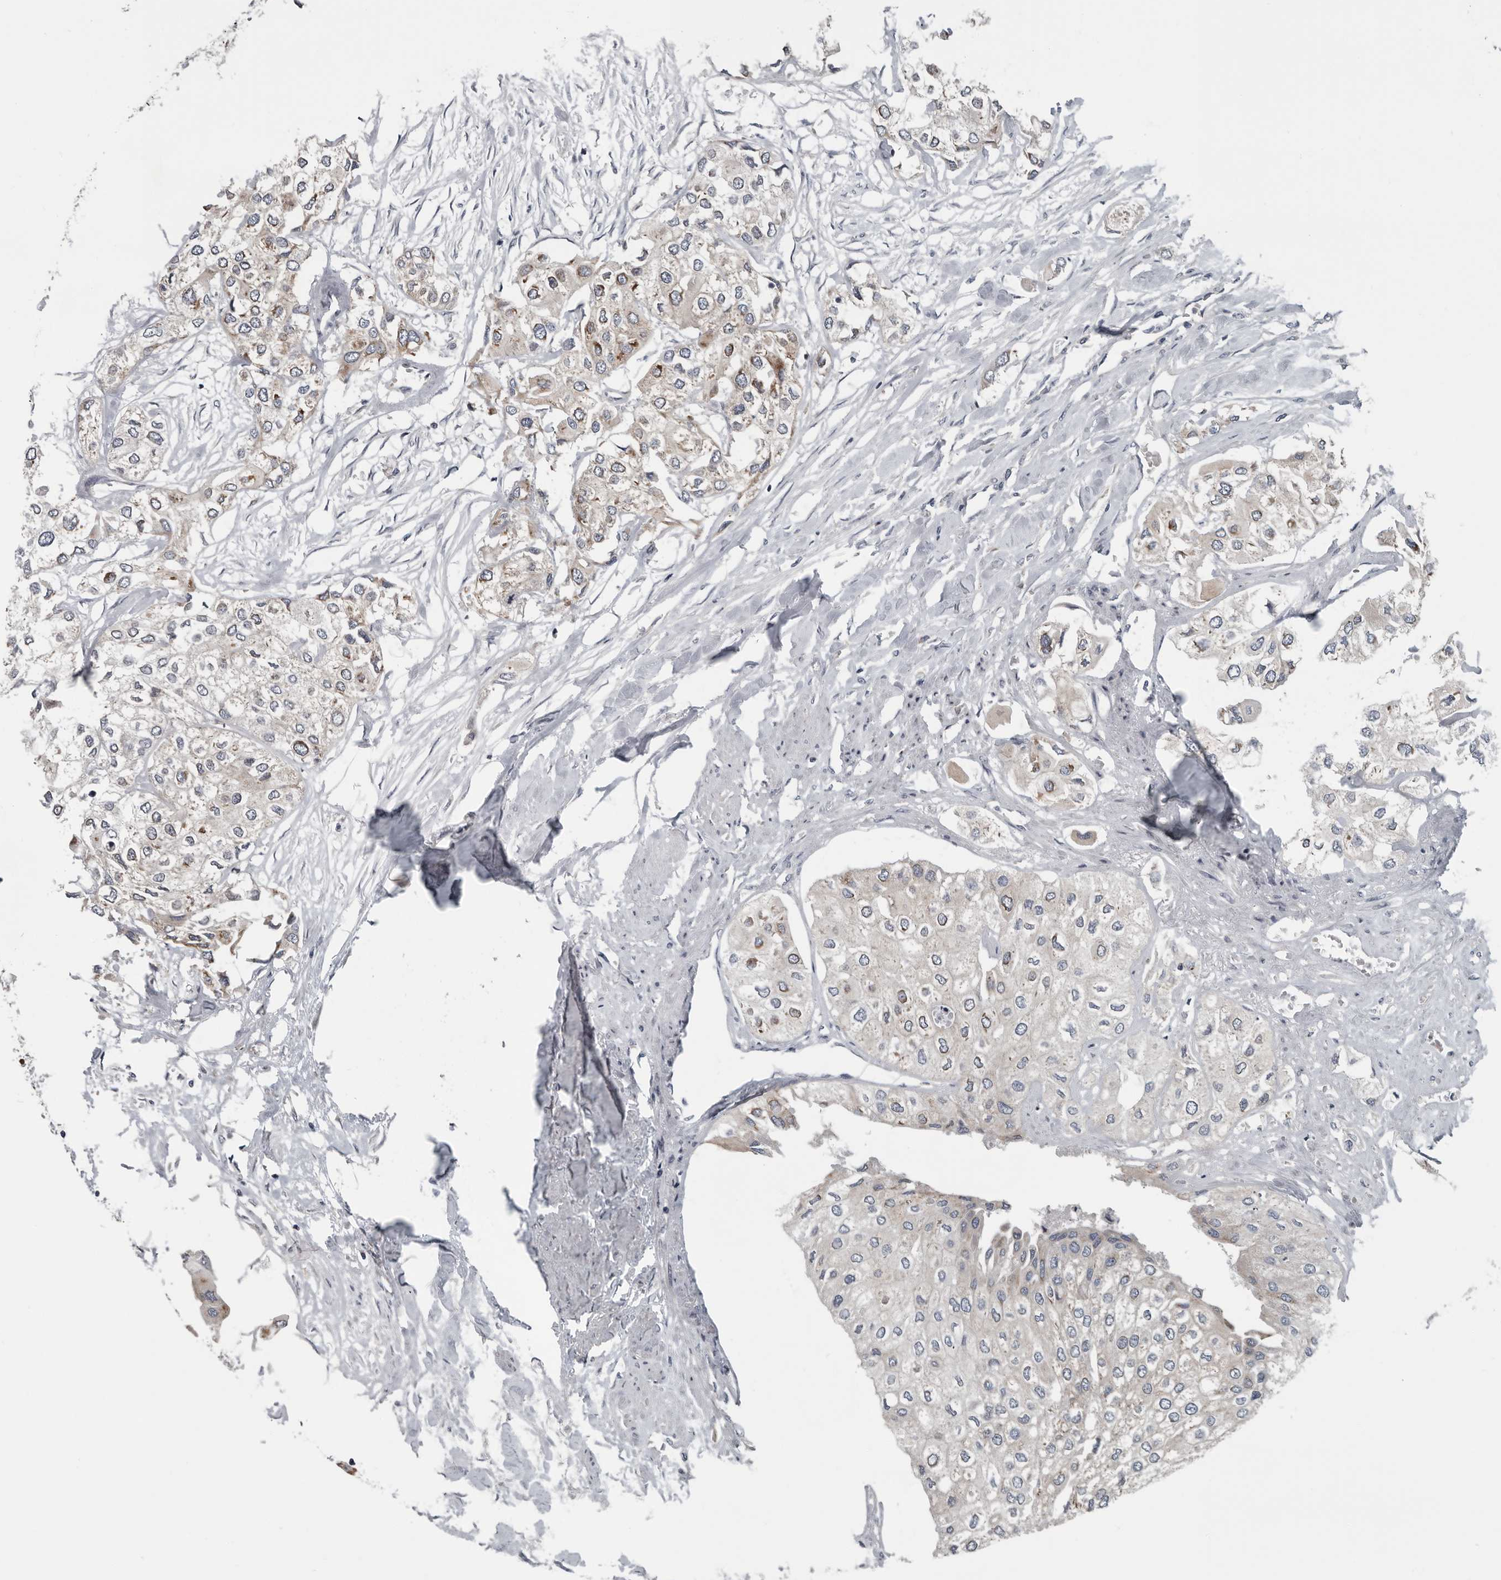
{"staining": {"intensity": "moderate", "quantity": "<25%", "location": "cytoplasmic/membranous"}, "tissue": "urothelial cancer", "cell_type": "Tumor cells", "image_type": "cancer", "snomed": [{"axis": "morphology", "description": "Urothelial carcinoma, High grade"}, {"axis": "topography", "description": "Urinary bladder"}], "caption": "Protein analysis of urothelial carcinoma (high-grade) tissue shows moderate cytoplasmic/membranous expression in approximately <25% of tumor cells.", "gene": "TMEM199", "patient": {"sex": "male", "age": 64}}